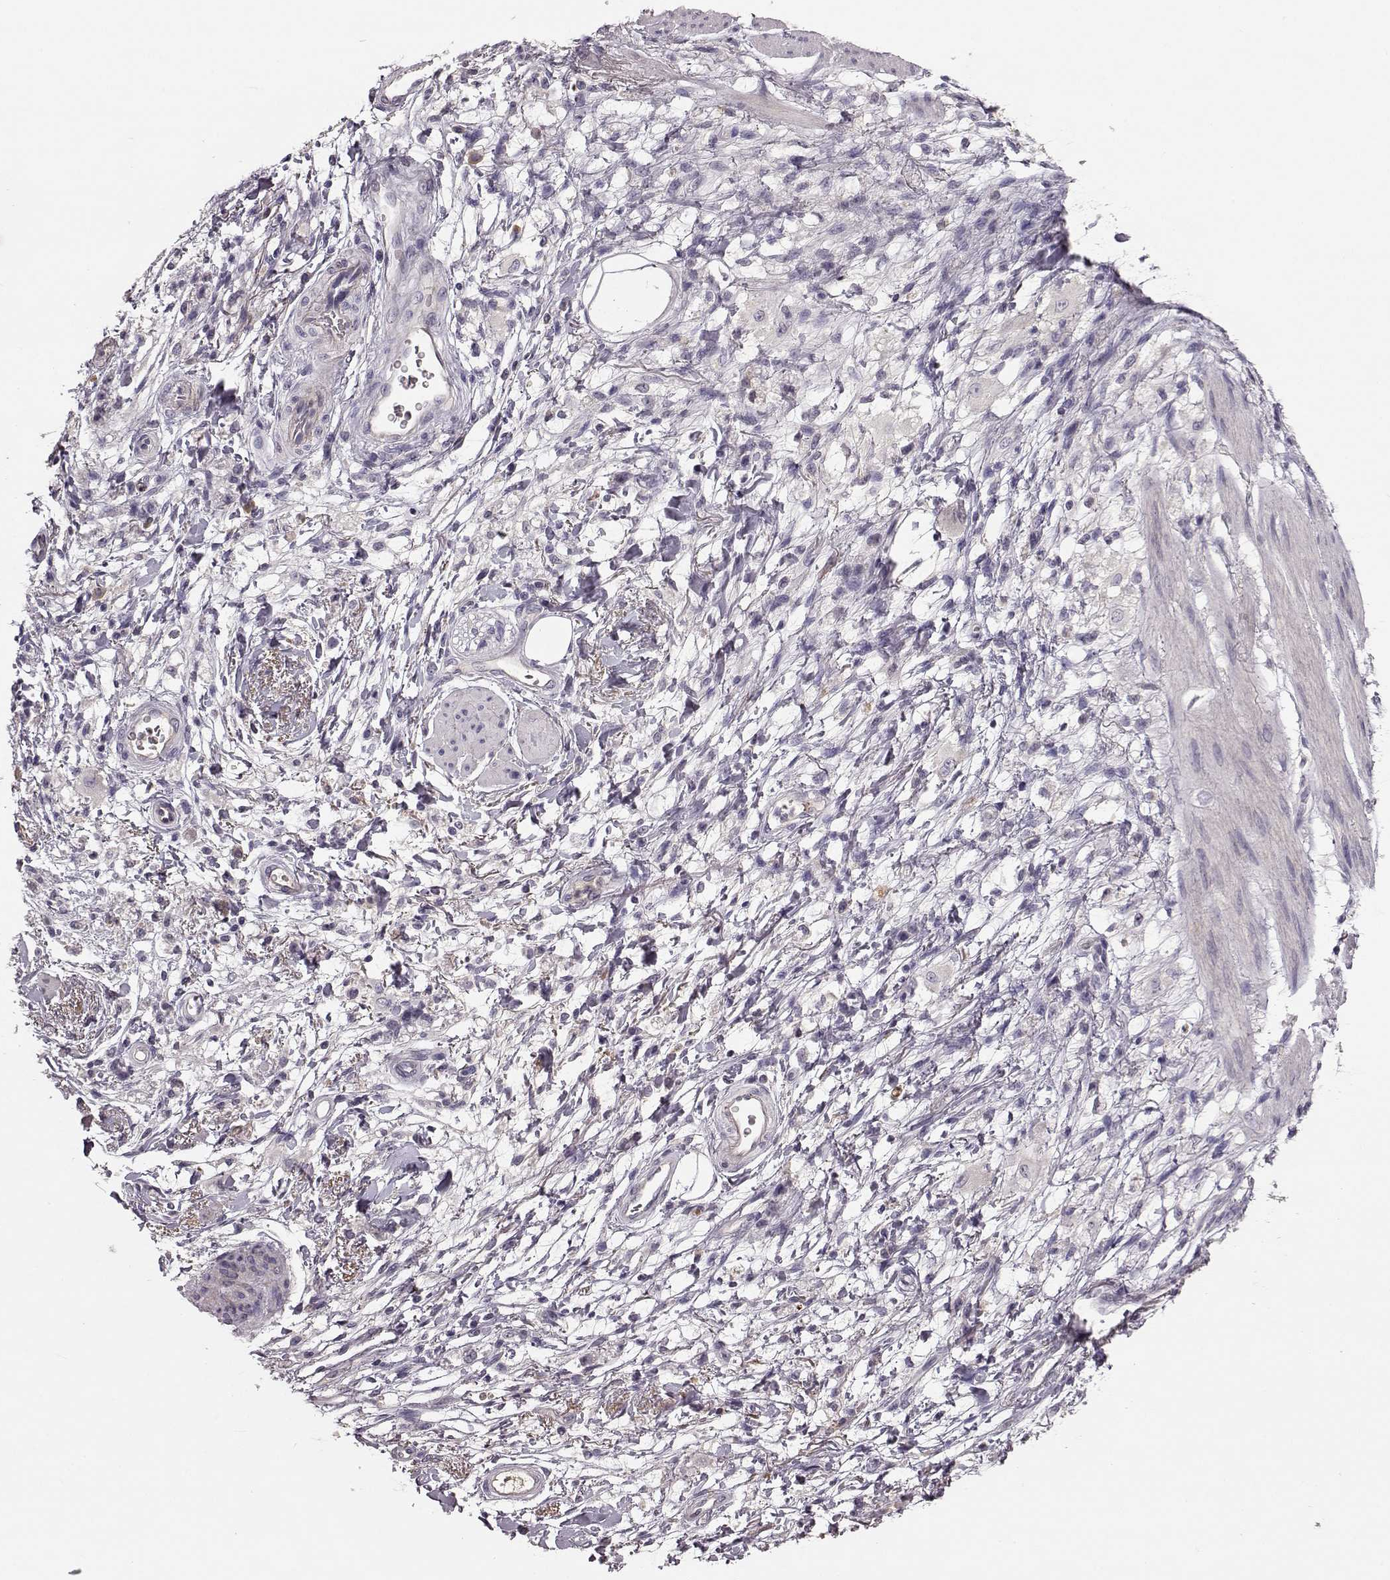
{"staining": {"intensity": "negative", "quantity": "none", "location": "none"}, "tissue": "stomach cancer", "cell_type": "Tumor cells", "image_type": "cancer", "snomed": [{"axis": "morphology", "description": "Adenocarcinoma, NOS"}, {"axis": "topography", "description": "Stomach"}], "caption": "Immunohistochemistry (IHC) histopathology image of human stomach cancer (adenocarcinoma) stained for a protein (brown), which demonstrates no staining in tumor cells. The staining is performed using DAB (3,3'-diaminobenzidine) brown chromogen with nuclei counter-stained in using hematoxylin.", "gene": "YJEFN3", "patient": {"sex": "female", "age": 60}}